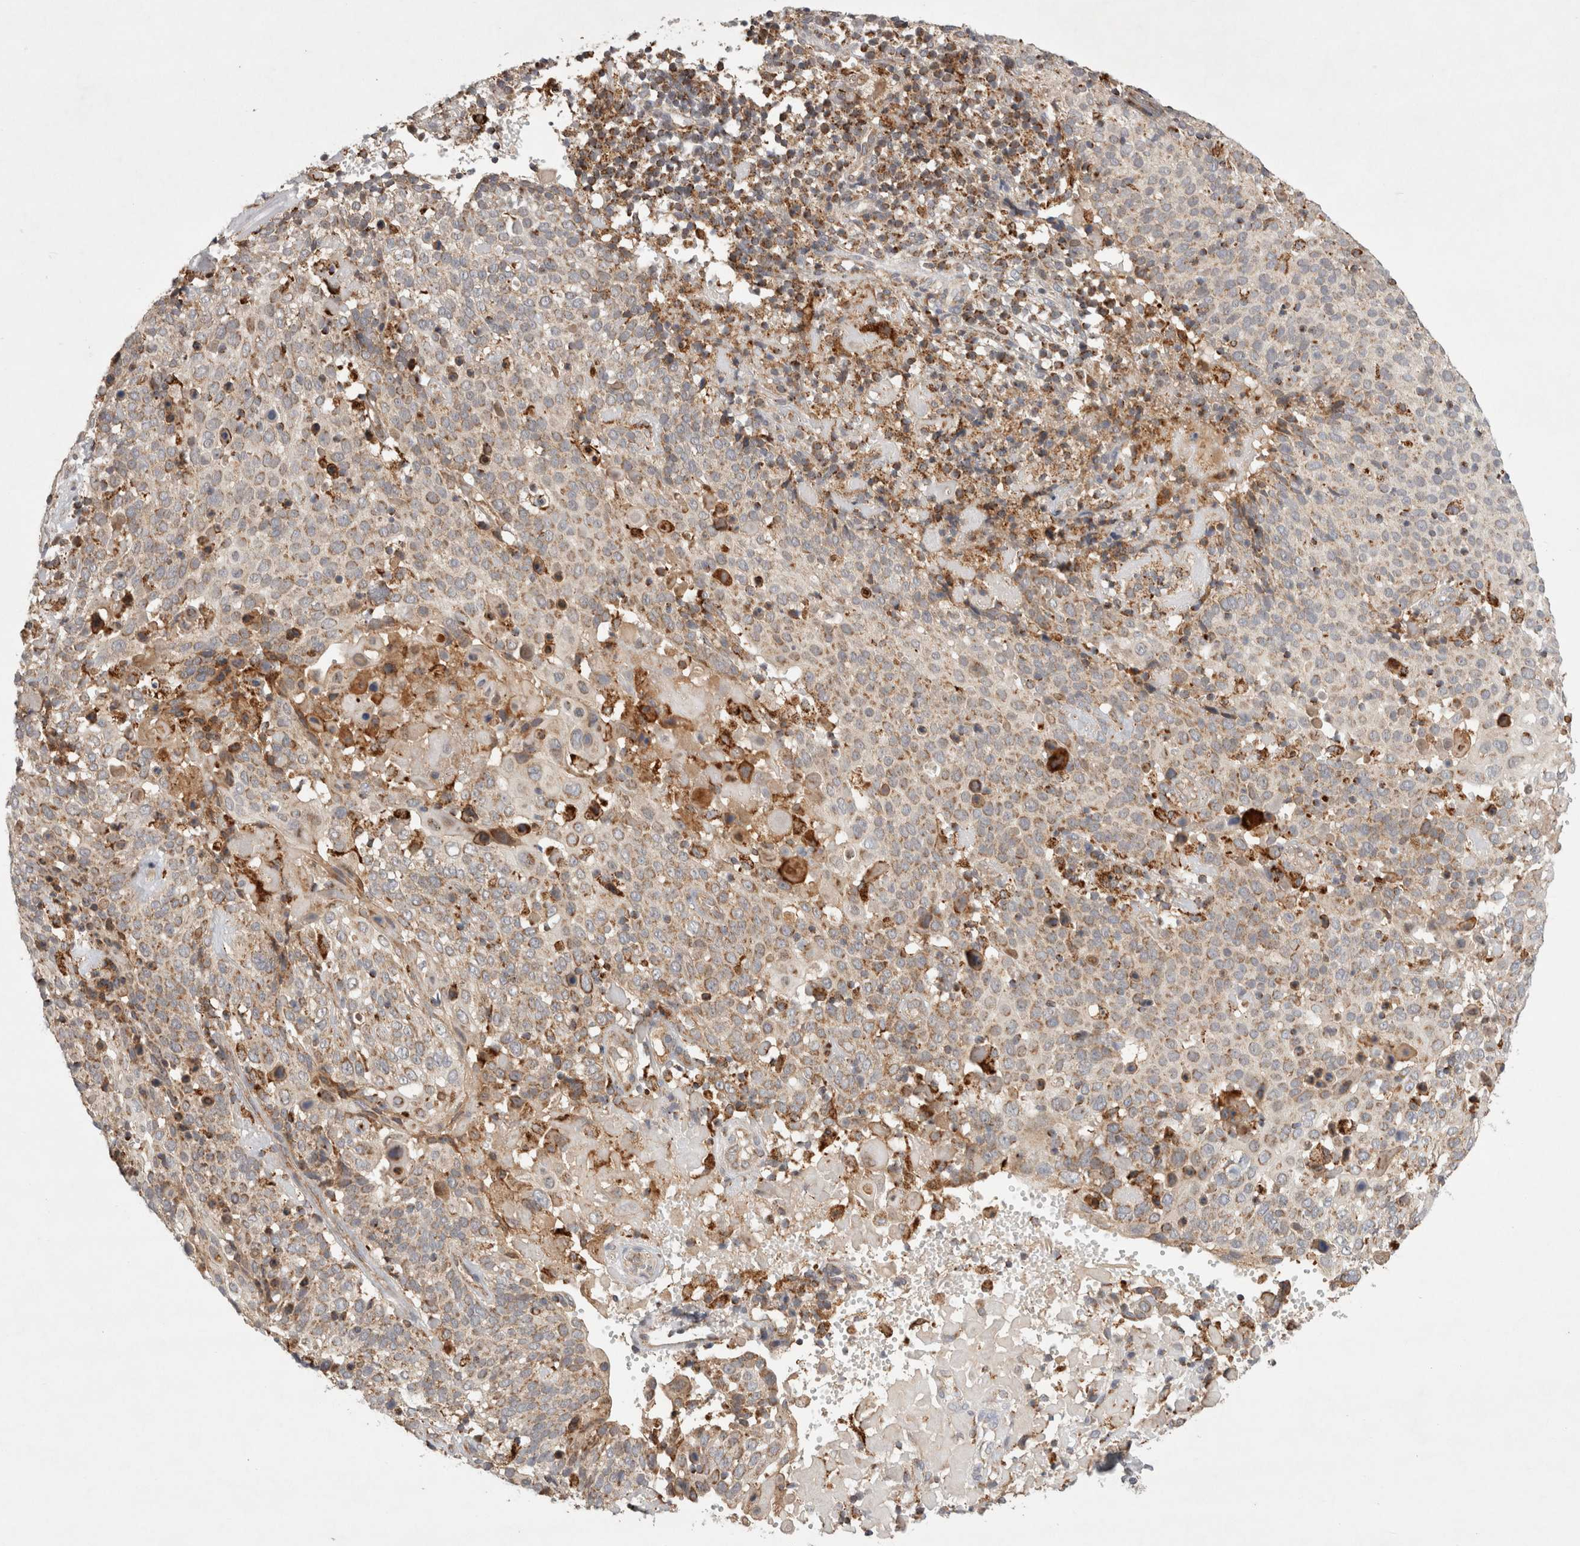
{"staining": {"intensity": "weak", "quantity": ">75%", "location": "cytoplasmic/membranous"}, "tissue": "cervical cancer", "cell_type": "Tumor cells", "image_type": "cancer", "snomed": [{"axis": "morphology", "description": "Squamous cell carcinoma, NOS"}, {"axis": "topography", "description": "Cervix"}], "caption": "An image showing weak cytoplasmic/membranous staining in about >75% of tumor cells in cervical squamous cell carcinoma, as visualized by brown immunohistochemical staining.", "gene": "HROB", "patient": {"sex": "female", "age": 74}}